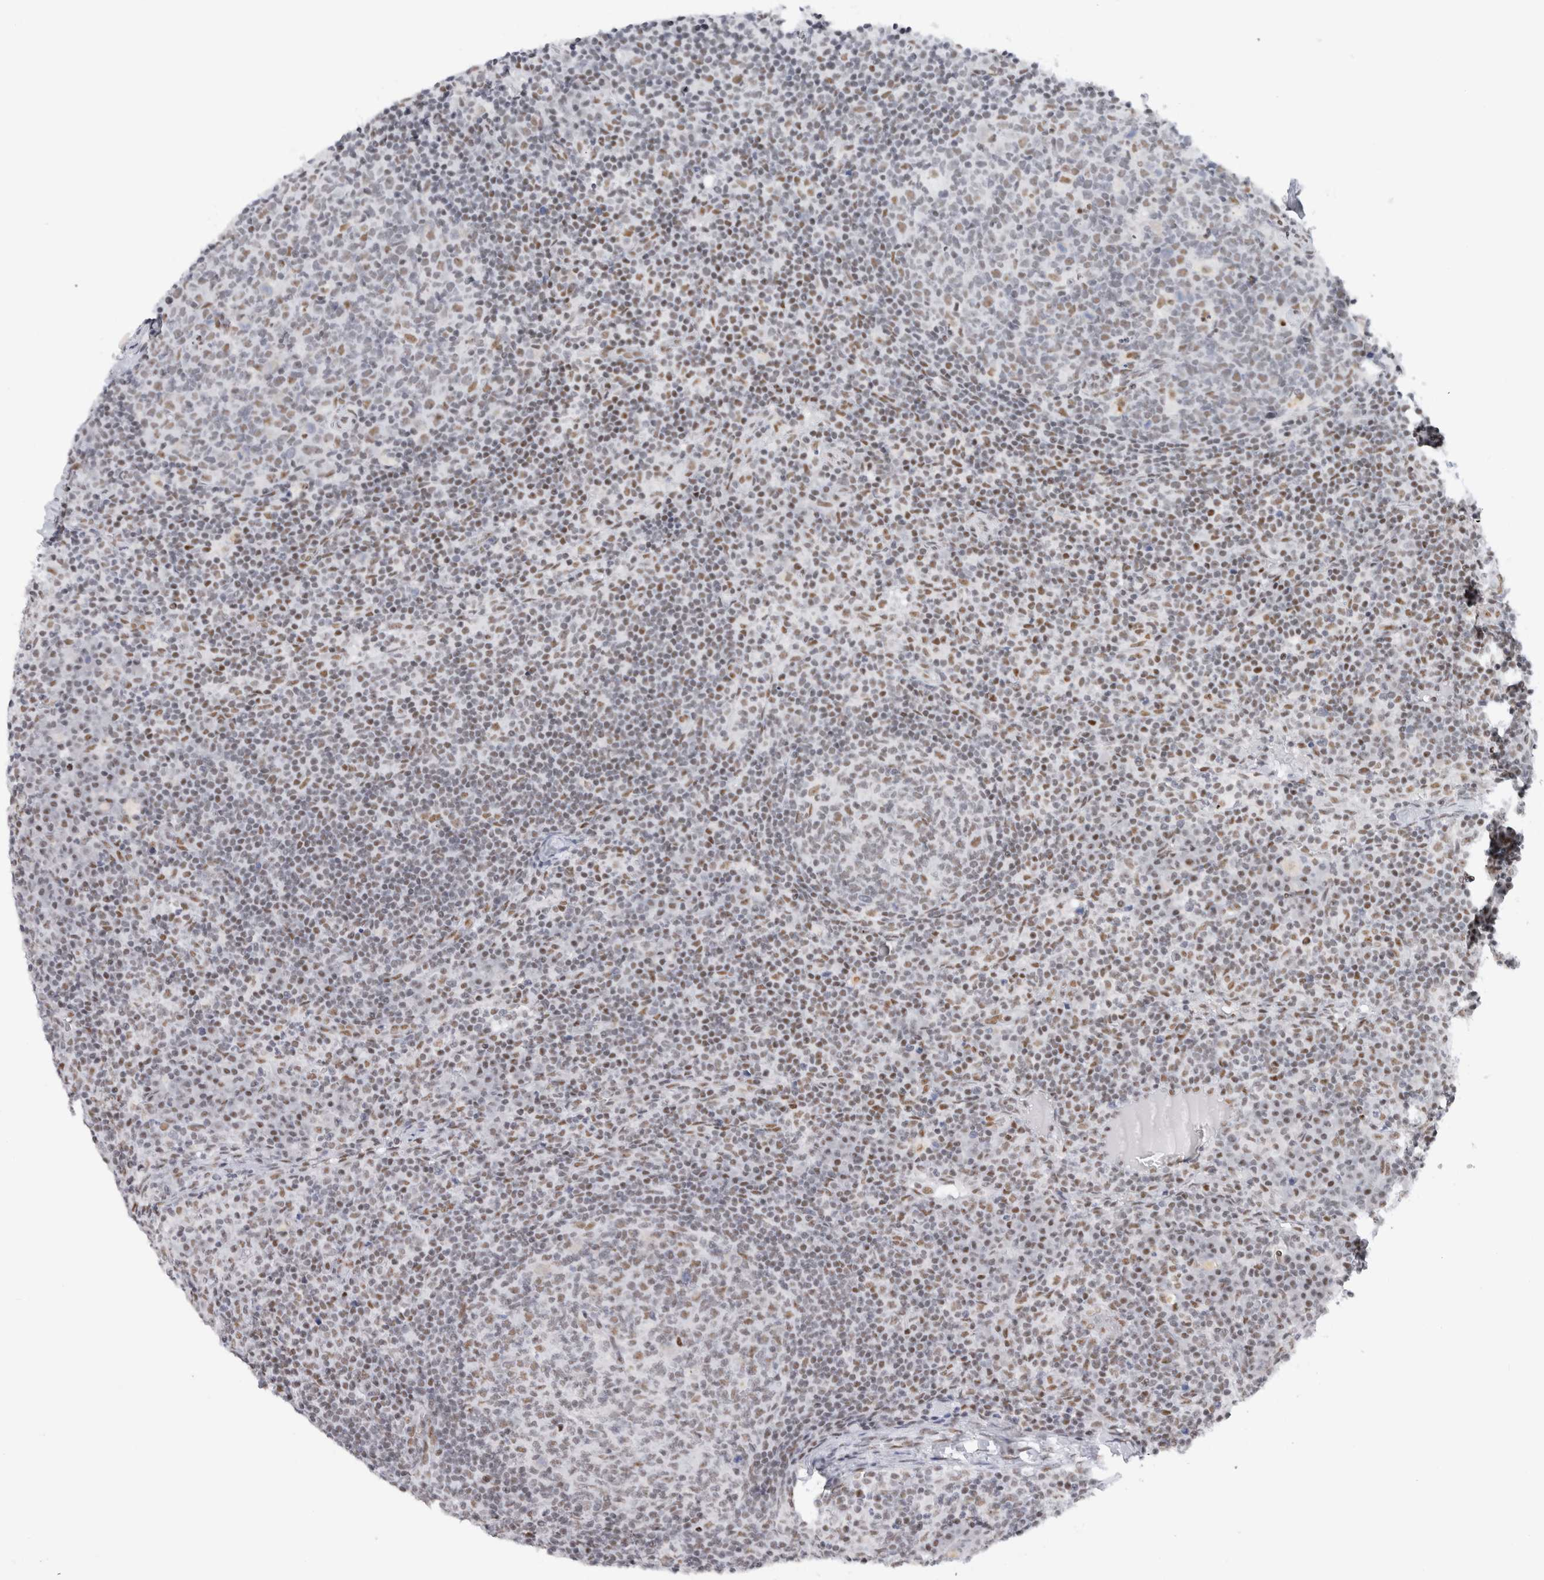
{"staining": {"intensity": "moderate", "quantity": "25%-75%", "location": "nuclear"}, "tissue": "lymph node", "cell_type": "Germinal center cells", "image_type": "normal", "snomed": [{"axis": "morphology", "description": "Normal tissue, NOS"}, {"axis": "morphology", "description": "Inflammation, NOS"}, {"axis": "topography", "description": "Lymph node"}], "caption": "Lymph node stained for a protein (brown) exhibits moderate nuclear positive positivity in approximately 25%-75% of germinal center cells.", "gene": "COPS7A", "patient": {"sex": "male", "age": 55}}